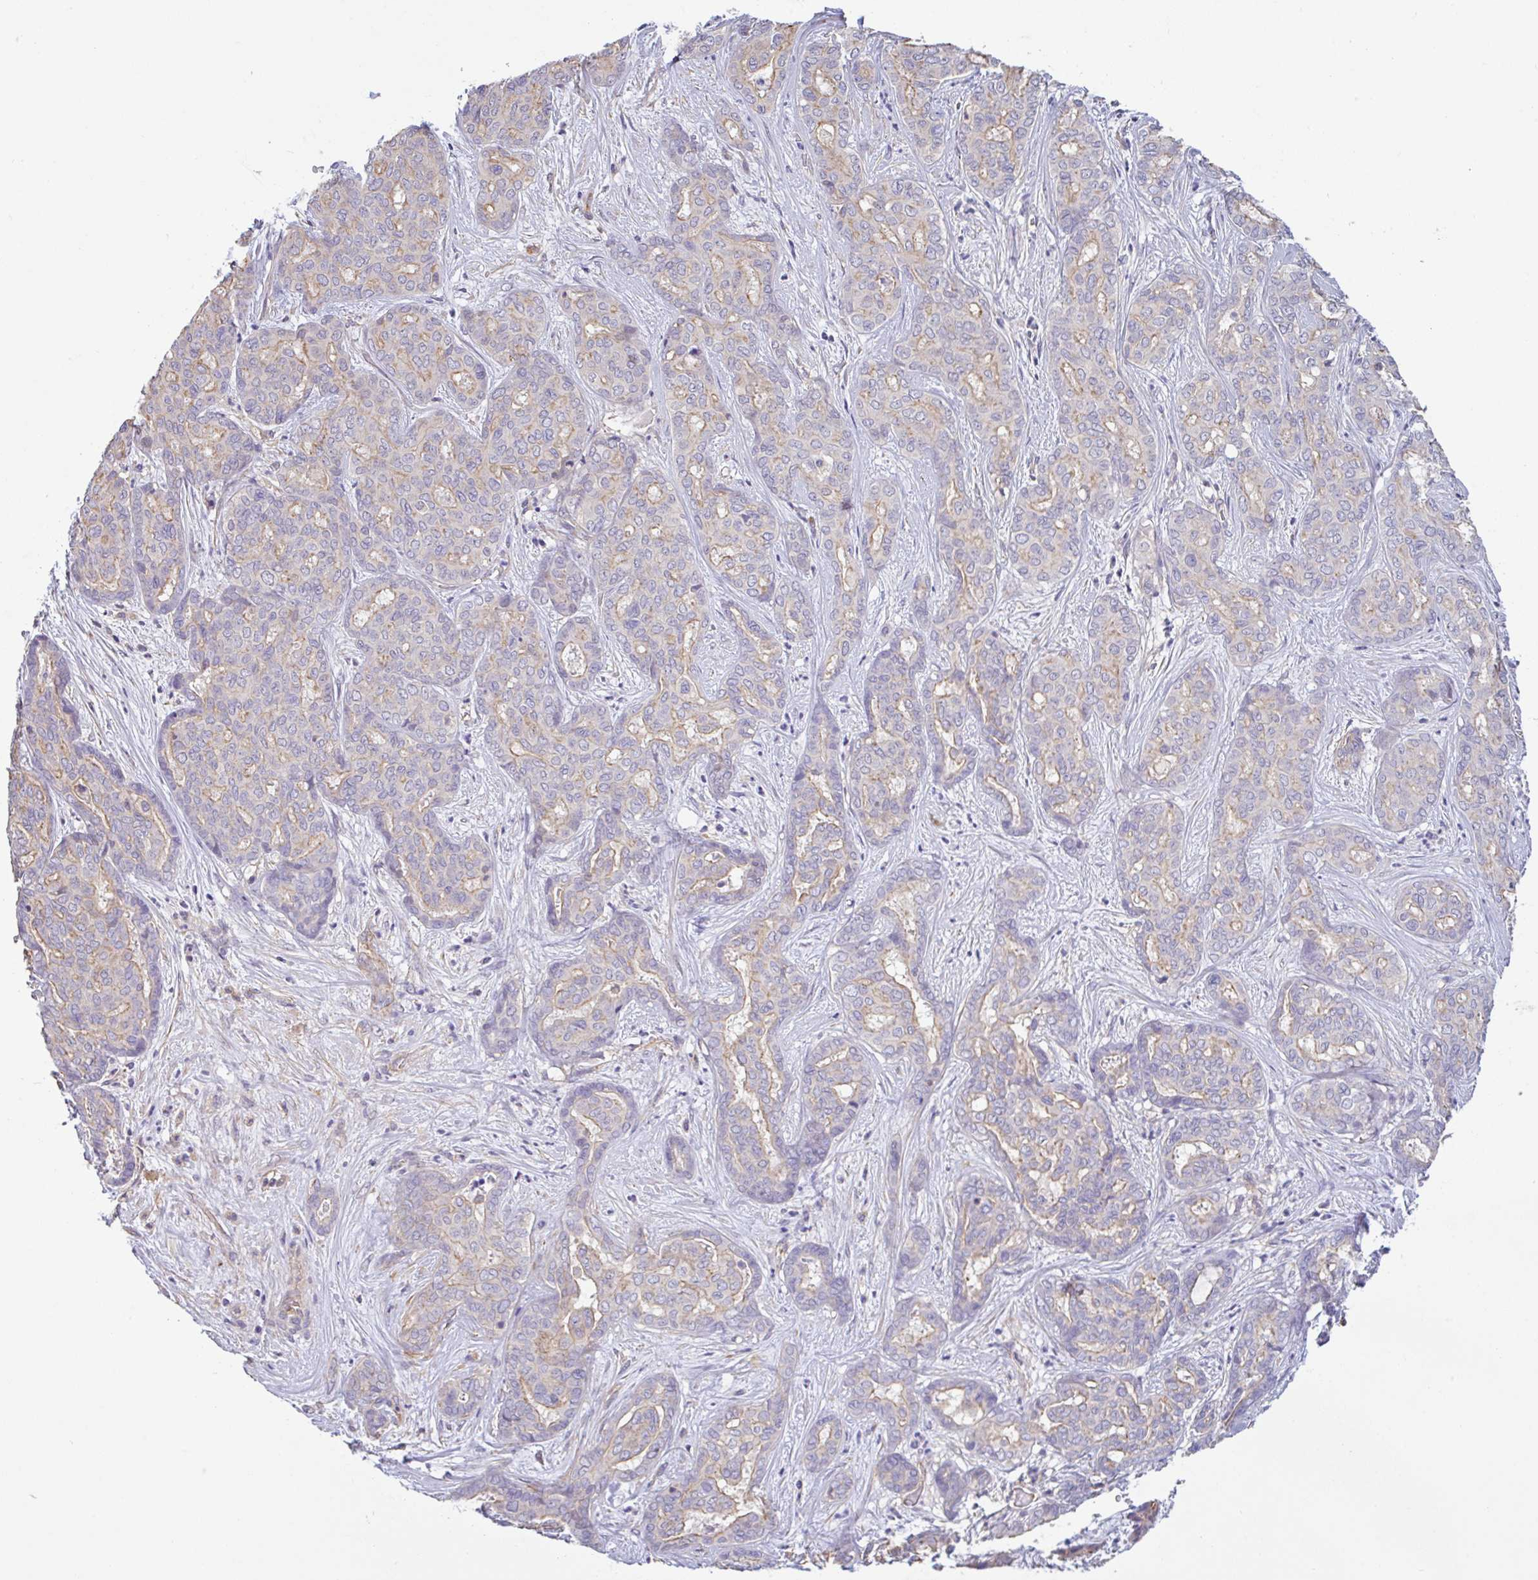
{"staining": {"intensity": "weak", "quantity": "25%-75%", "location": "cytoplasmic/membranous"}, "tissue": "liver cancer", "cell_type": "Tumor cells", "image_type": "cancer", "snomed": [{"axis": "morphology", "description": "Cholangiocarcinoma"}, {"axis": "topography", "description": "Liver"}], "caption": "This photomicrograph reveals immunohistochemistry (IHC) staining of human liver cholangiocarcinoma, with low weak cytoplasmic/membranous expression in approximately 25%-75% of tumor cells.", "gene": "PLCD4", "patient": {"sex": "female", "age": 64}}